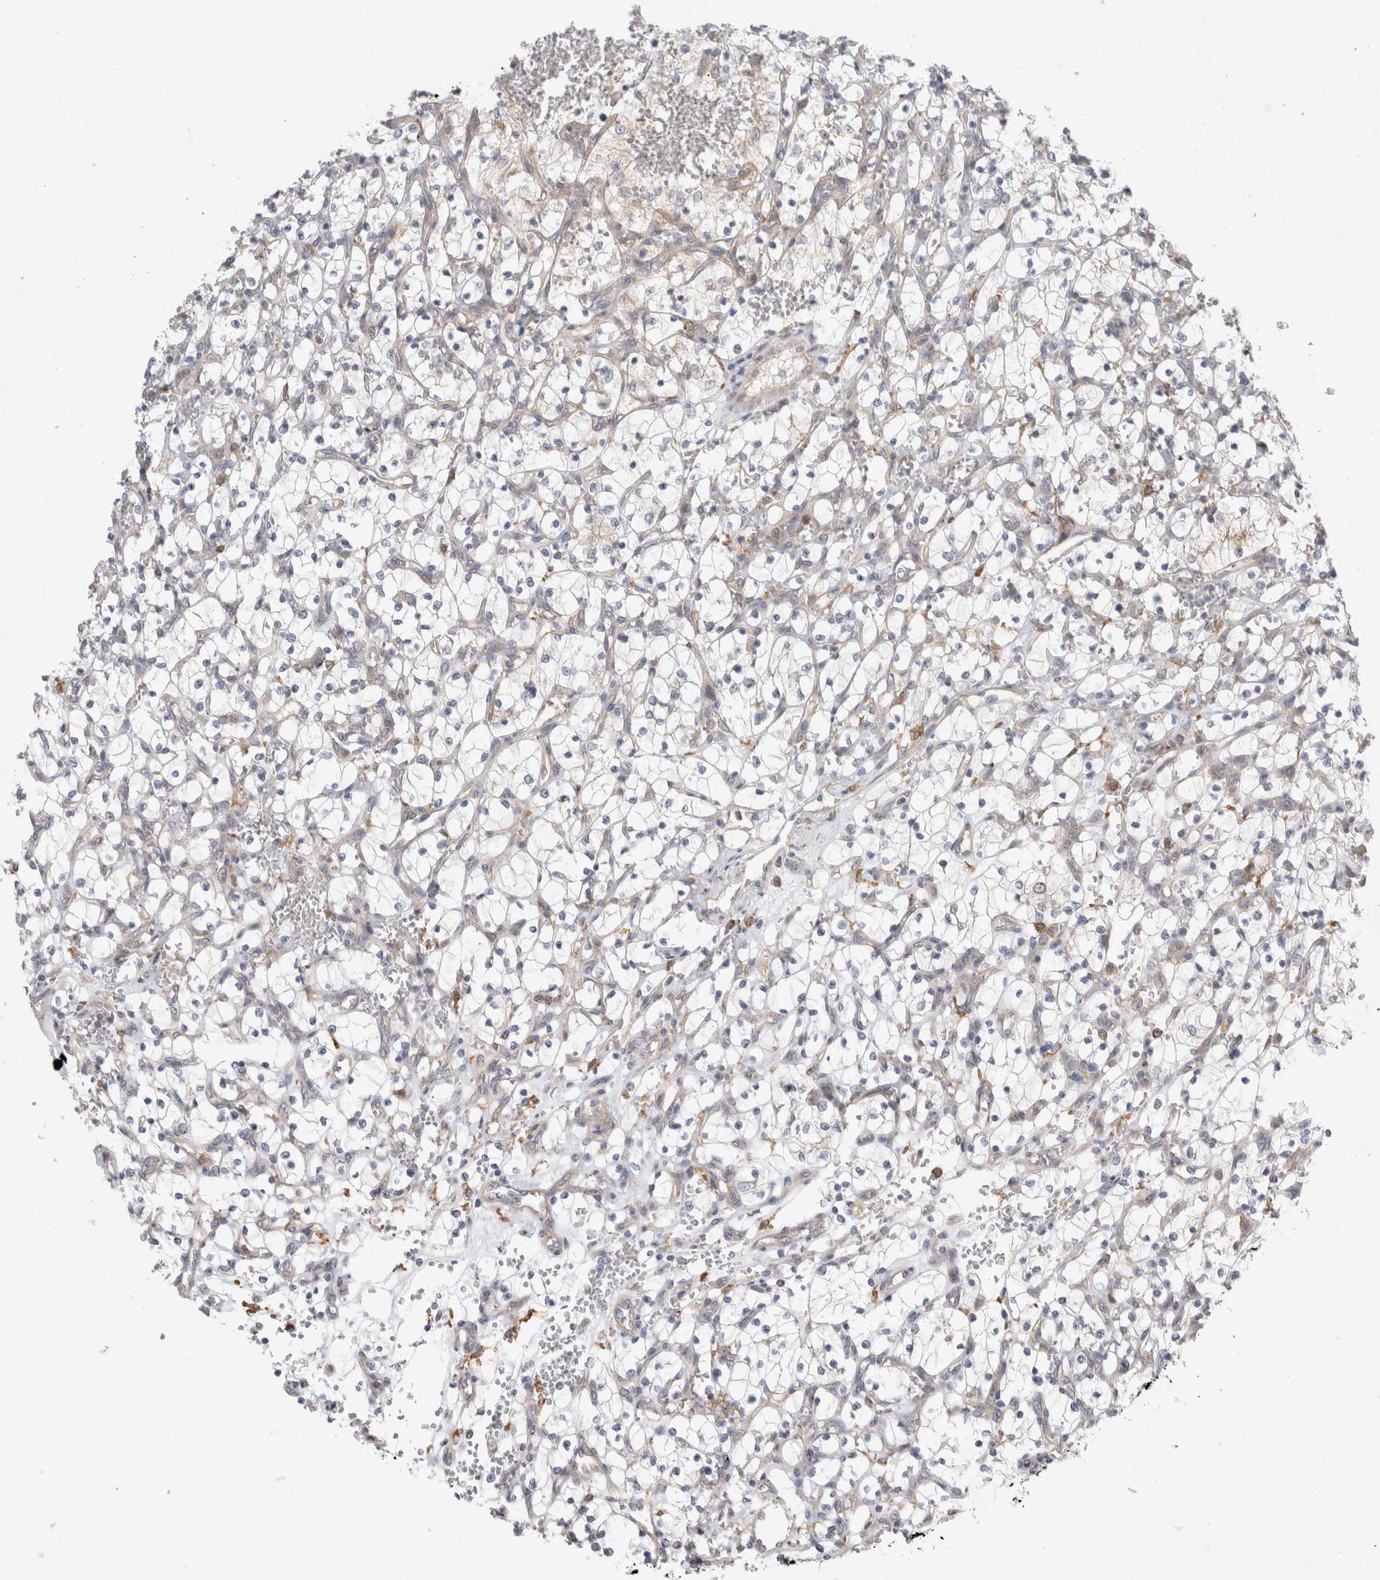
{"staining": {"intensity": "negative", "quantity": "none", "location": "none"}, "tissue": "renal cancer", "cell_type": "Tumor cells", "image_type": "cancer", "snomed": [{"axis": "morphology", "description": "Adenocarcinoma, NOS"}, {"axis": "topography", "description": "Kidney"}], "caption": "Tumor cells show no significant protein staining in adenocarcinoma (renal).", "gene": "CDCA7L", "patient": {"sex": "female", "age": 69}}